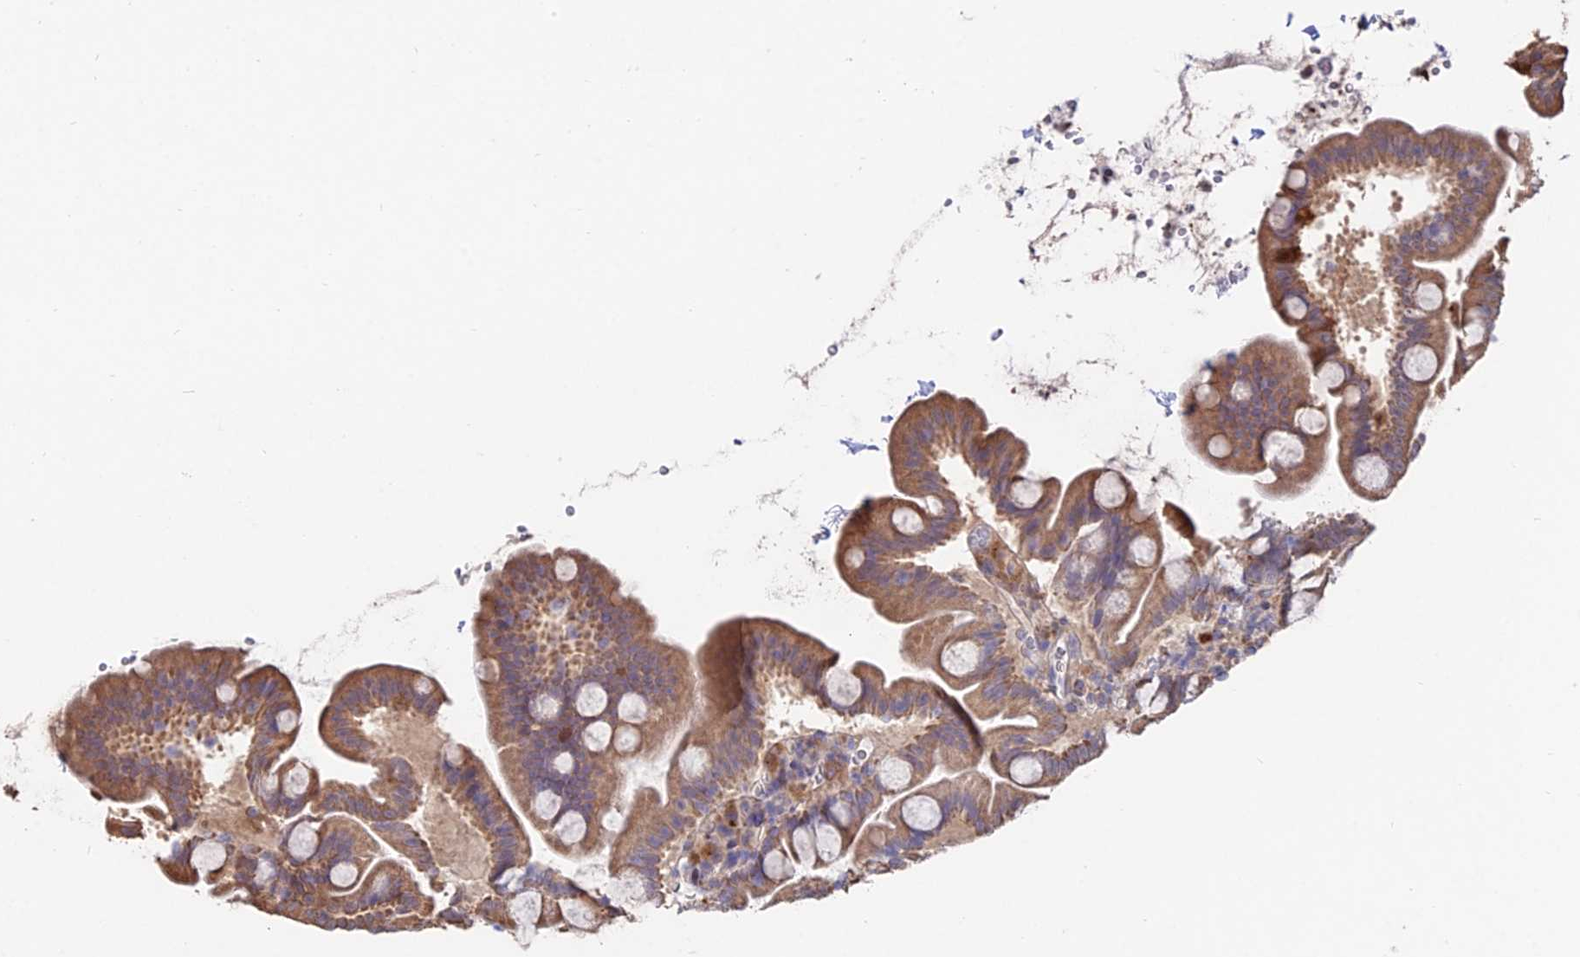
{"staining": {"intensity": "moderate", "quantity": "25%-75%", "location": "cytoplasmic/membranous"}, "tissue": "small intestine", "cell_type": "Glandular cells", "image_type": "normal", "snomed": [{"axis": "morphology", "description": "Normal tissue, NOS"}, {"axis": "topography", "description": "Small intestine"}], "caption": "High-power microscopy captured an immunohistochemistry photomicrograph of unremarkable small intestine, revealing moderate cytoplasmic/membranous positivity in approximately 25%-75% of glandular cells. (Brightfield microscopy of DAB IHC at high magnification).", "gene": "ACTR5", "patient": {"sex": "female", "age": 68}}